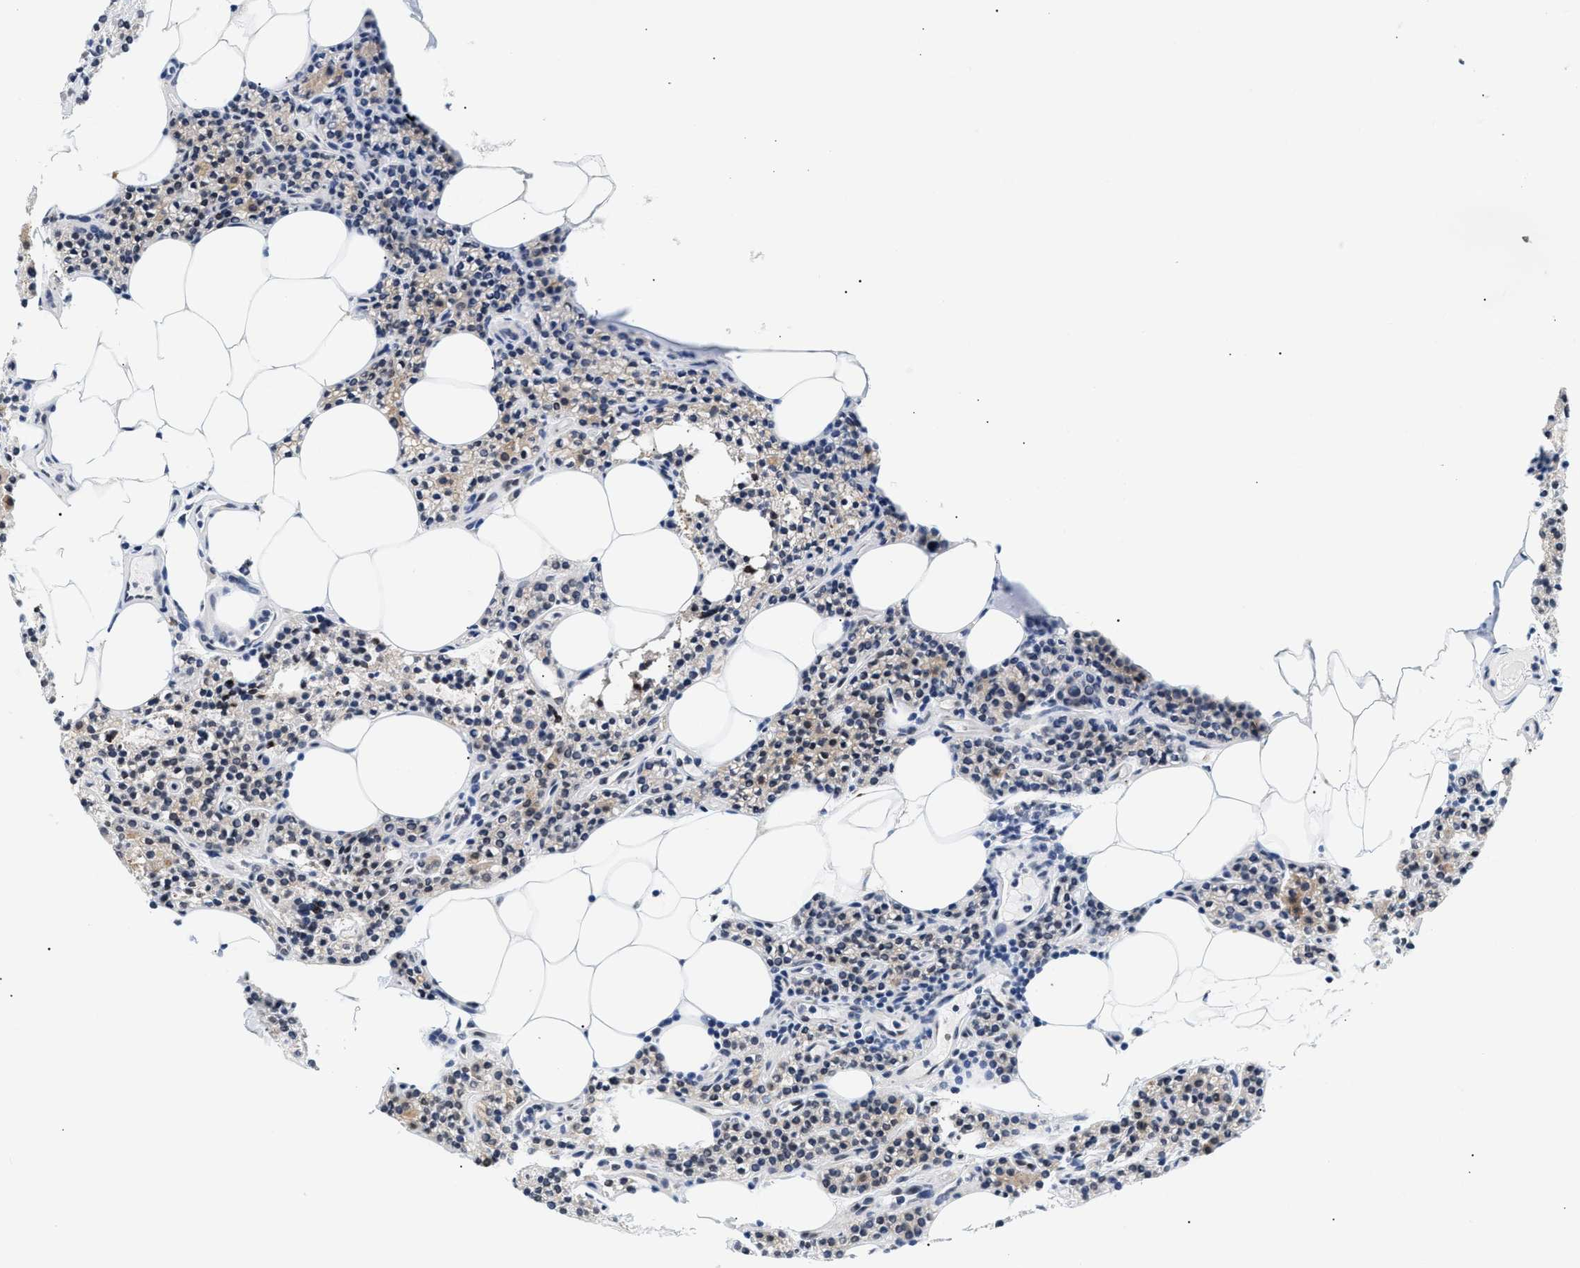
{"staining": {"intensity": "moderate", "quantity": "<25%", "location": "cytoplasmic/membranous,nuclear"}, "tissue": "parathyroid gland", "cell_type": "Glandular cells", "image_type": "normal", "snomed": [{"axis": "morphology", "description": "Normal tissue, NOS"}, {"axis": "morphology", "description": "Adenoma, NOS"}, {"axis": "topography", "description": "Parathyroid gland"}], "caption": "Glandular cells reveal moderate cytoplasmic/membranous,nuclear staining in about <25% of cells in unremarkable parathyroid gland.", "gene": "THOC1", "patient": {"sex": "female", "age": 70}}